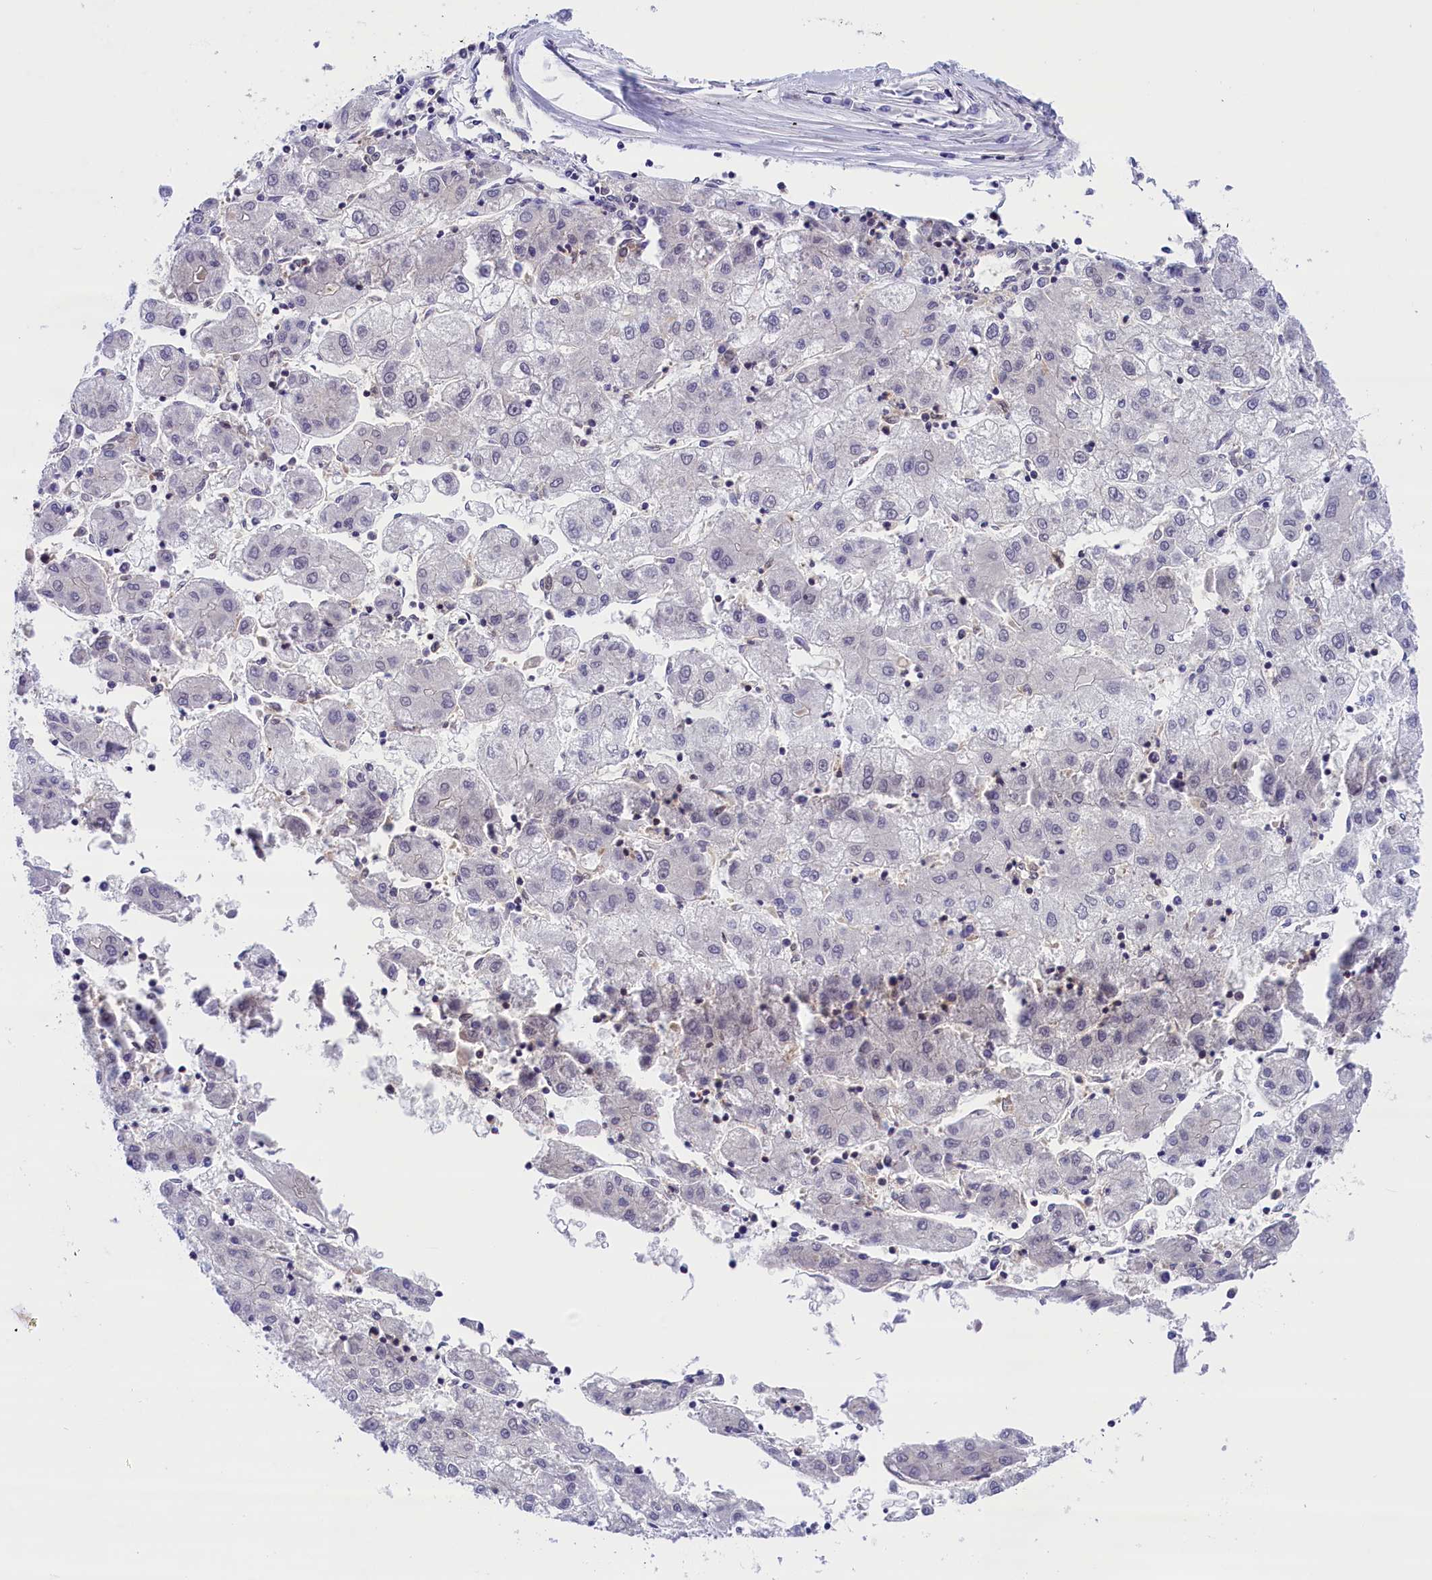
{"staining": {"intensity": "negative", "quantity": "none", "location": "none"}, "tissue": "liver cancer", "cell_type": "Tumor cells", "image_type": "cancer", "snomed": [{"axis": "morphology", "description": "Carcinoma, Hepatocellular, NOS"}, {"axis": "topography", "description": "Liver"}], "caption": "An IHC micrograph of liver cancer (hepatocellular carcinoma) is shown. There is no staining in tumor cells of liver cancer (hepatocellular carcinoma).", "gene": "TBCB", "patient": {"sex": "male", "age": 72}}